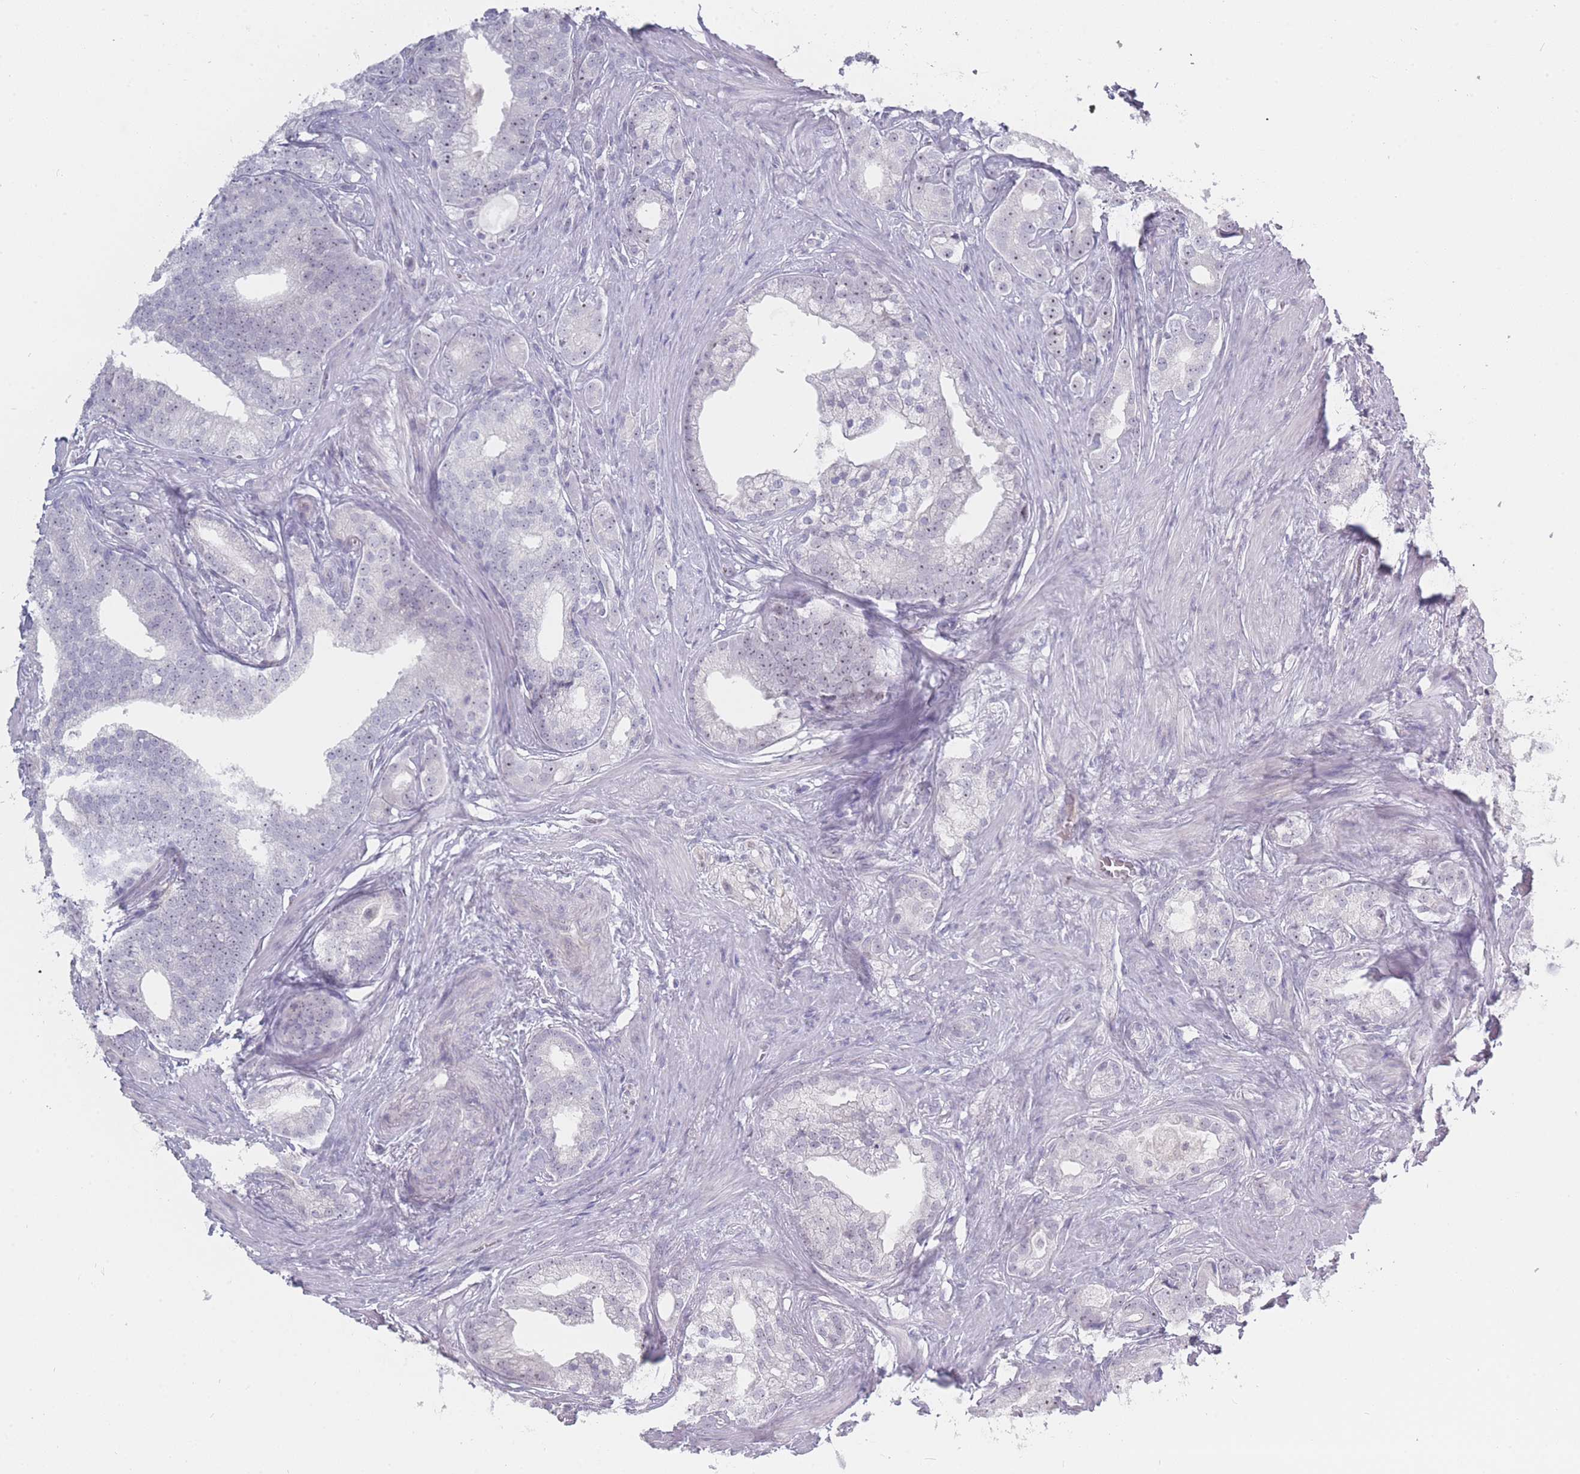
{"staining": {"intensity": "negative", "quantity": "none", "location": "none"}, "tissue": "prostate cancer", "cell_type": "Tumor cells", "image_type": "cancer", "snomed": [{"axis": "morphology", "description": "Adenocarcinoma, Low grade"}, {"axis": "topography", "description": "Prostate"}], "caption": "The immunohistochemistry (IHC) image has no significant expression in tumor cells of prostate low-grade adenocarcinoma tissue.", "gene": "ROS1", "patient": {"sex": "male", "age": 71}}